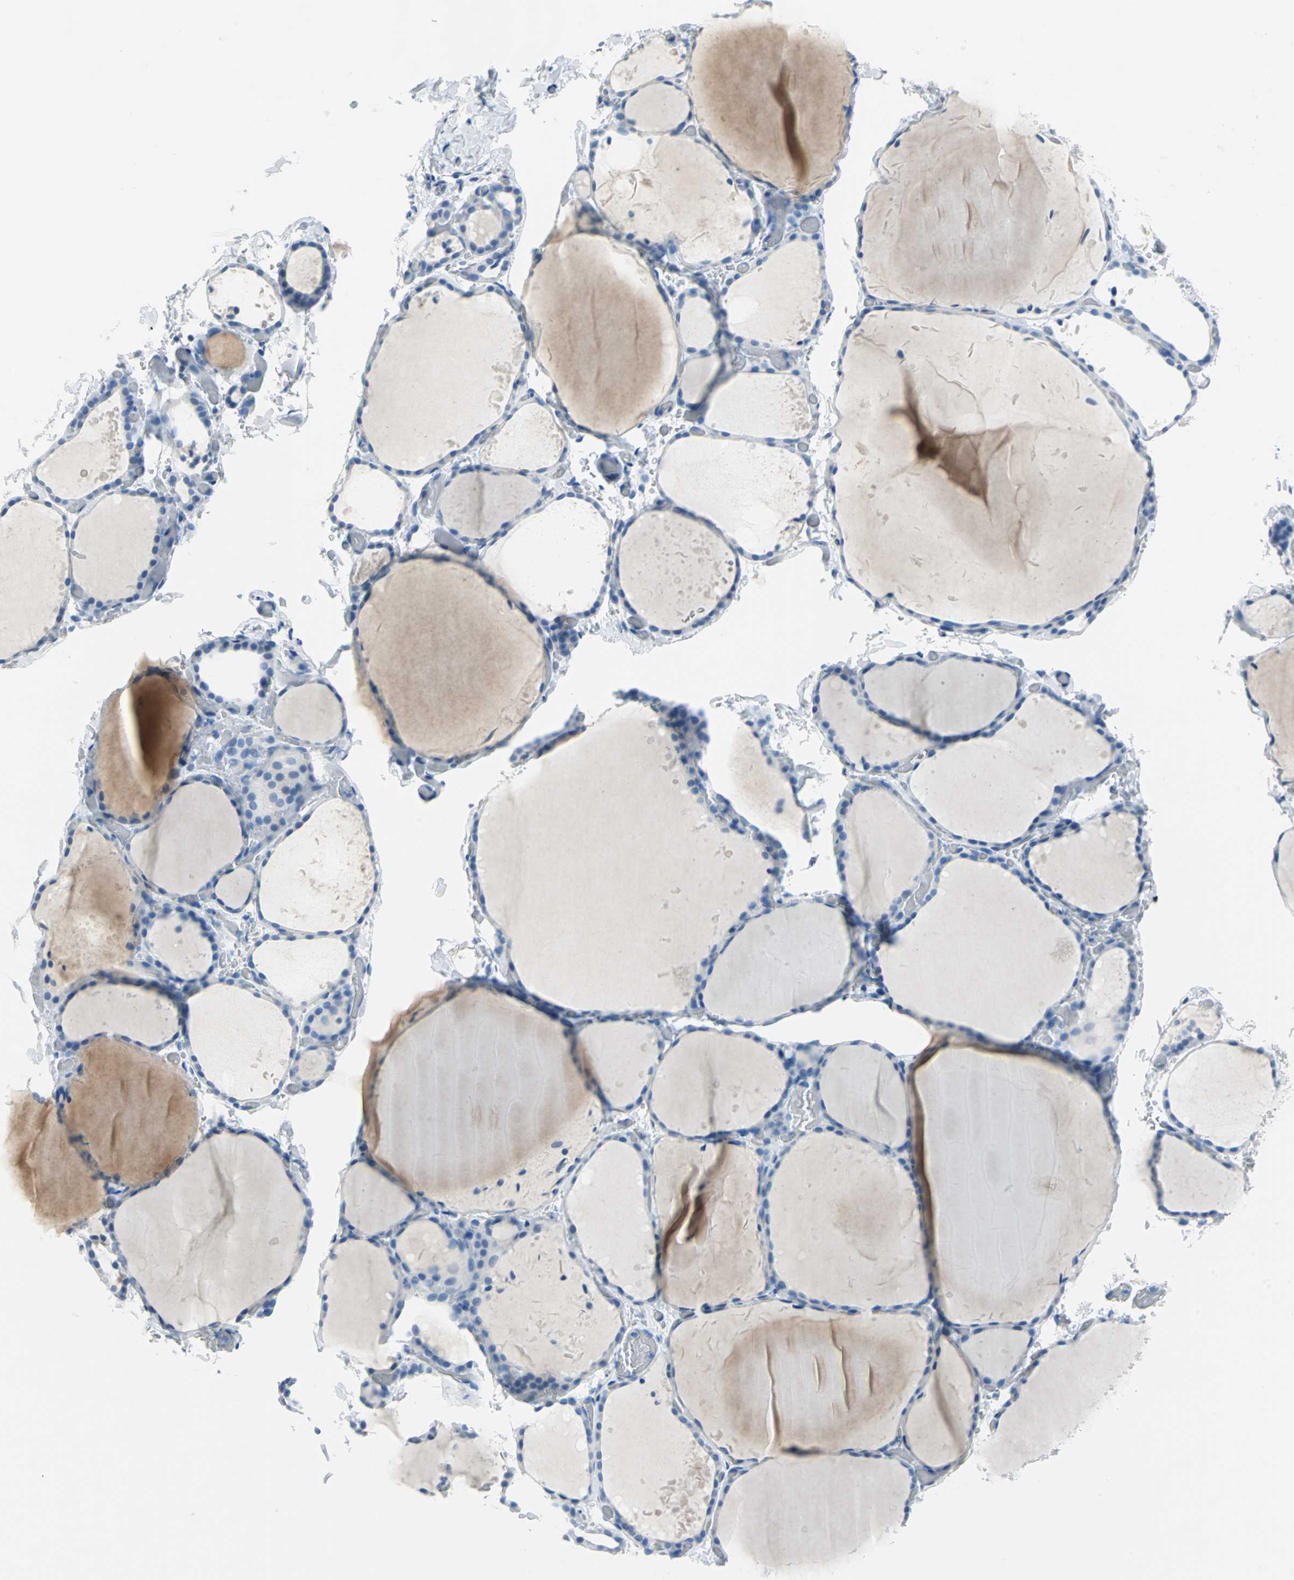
{"staining": {"intensity": "weak", "quantity": "<25%", "location": "cytoplasmic/membranous"}, "tissue": "thyroid gland", "cell_type": "Glandular cells", "image_type": "normal", "snomed": [{"axis": "morphology", "description": "Normal tissue, NOS"}, {"axis": "topography", "description": "Thyroid gland"}], "caption": "An image of human thyroid gland is negative for staining in glandular cells.", "gene": "SFN", "patient": {"sex": "female", "age": 22}}